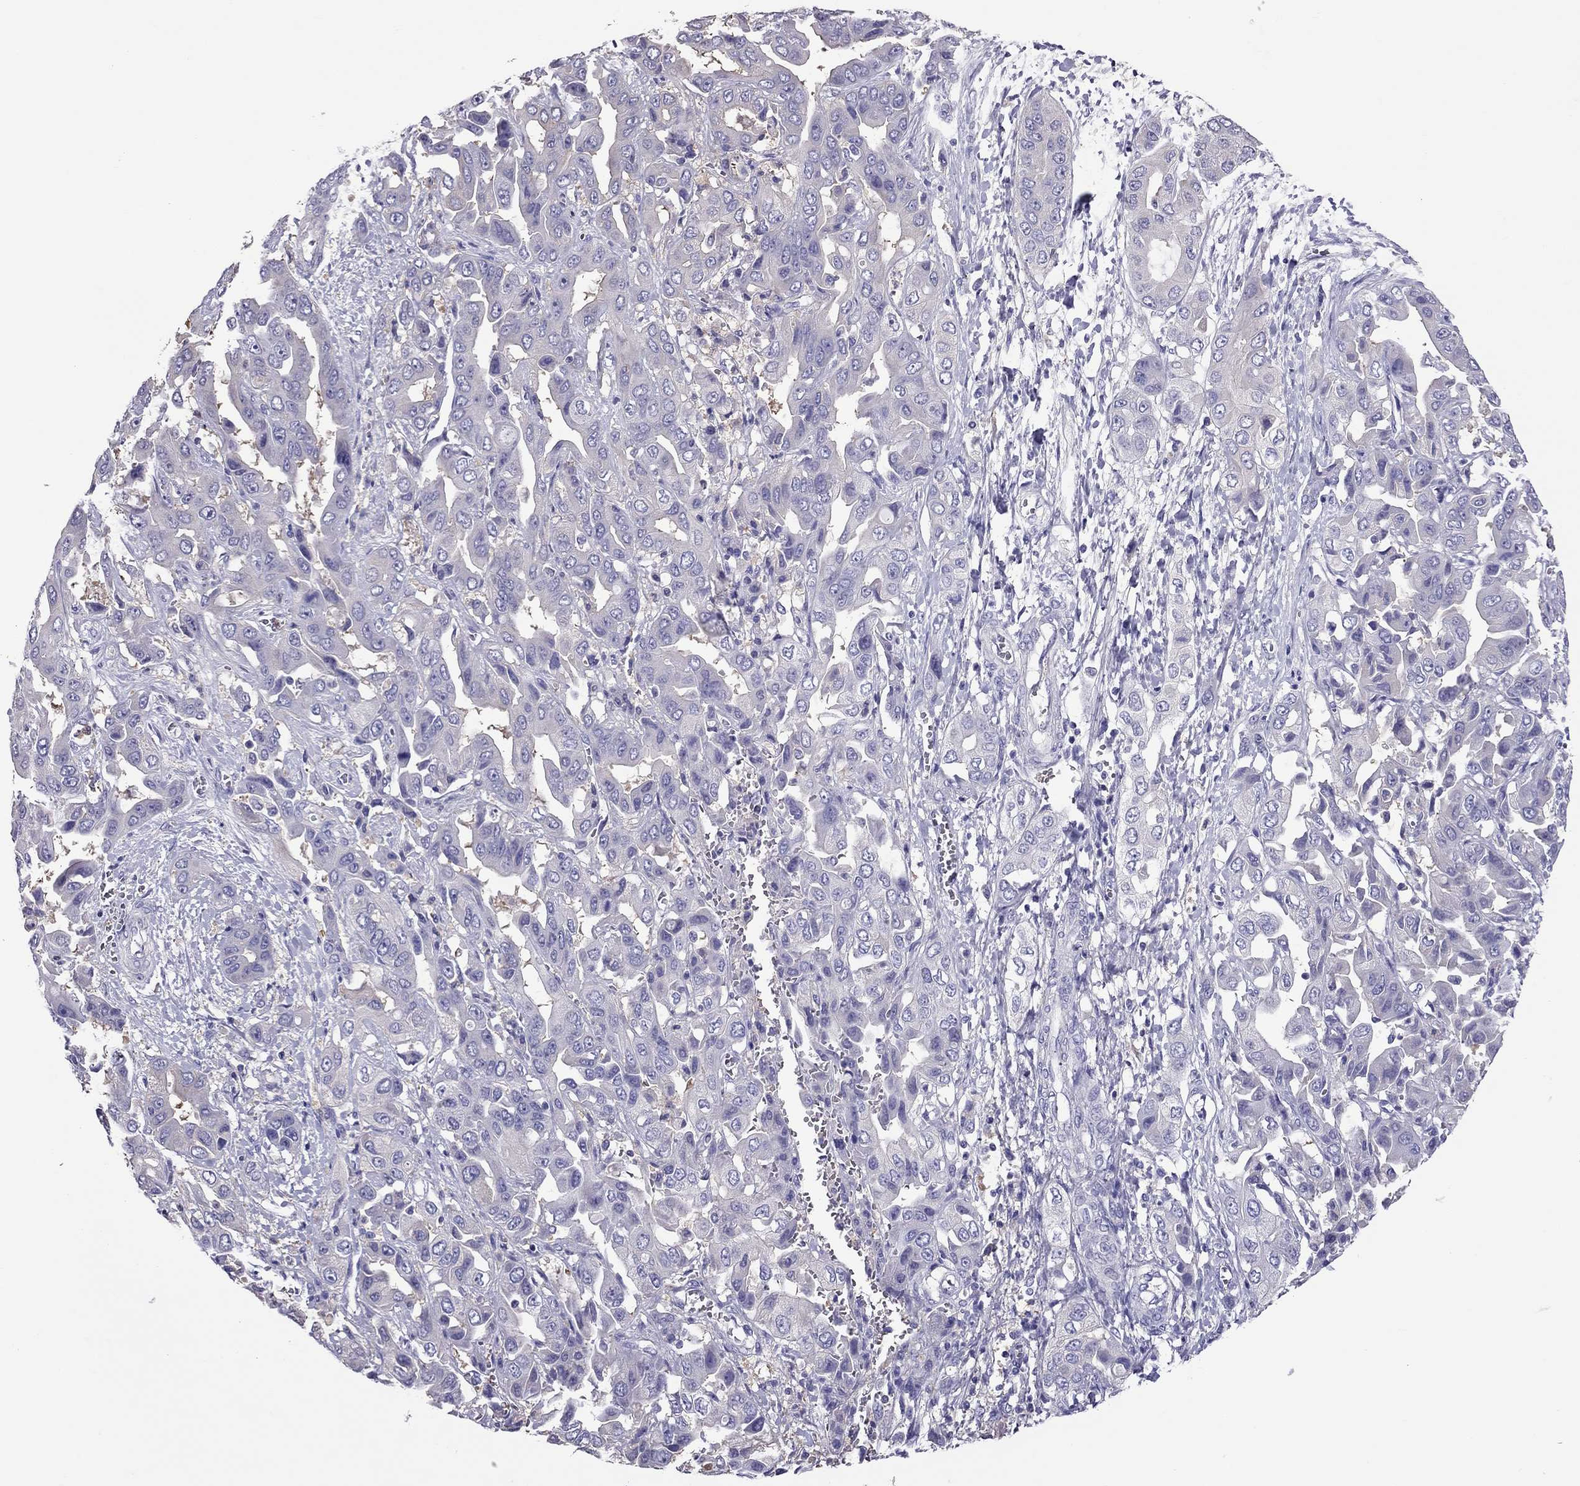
{"staining": {"intensity": "negative", "quantity": "none", "location": "none"}, "tissue": "liver cancer", "cell_type": "Tumor cells", "image_type": "cancer", "snomed": [{"axis": "morphology", "description": "Cholangiocarcinoma"}, {"axis": "topography", "description": "Liver"}], "caption": "Tumor cells are negative for protein expression in human liver cholangiocarcinoma.", "gene": "TEX22", "patient": {"sex": "female", "age": 52}}